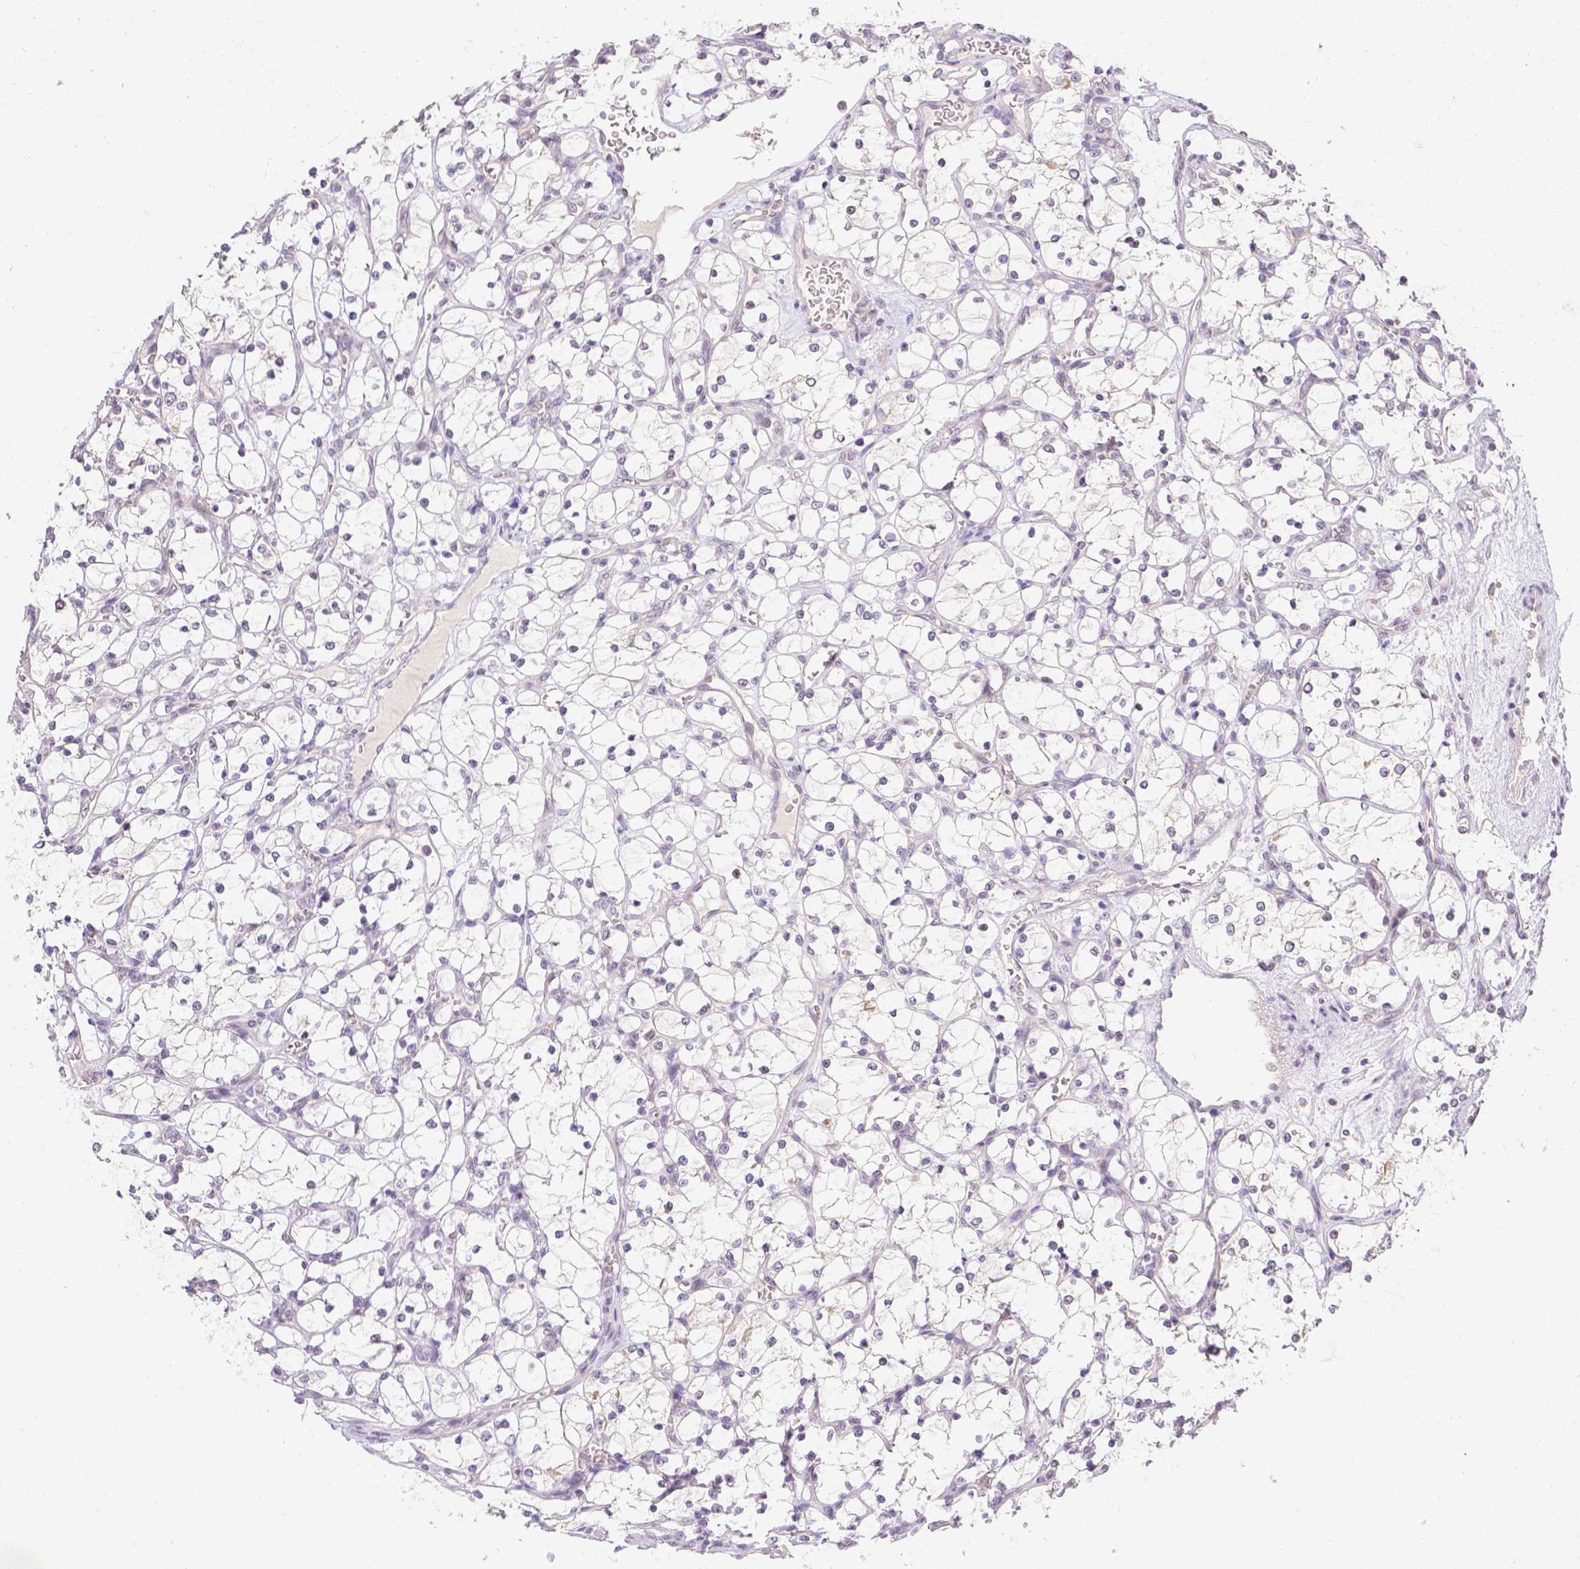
{"staining": {"intensity": "negative", "quantity": "none", "location": "none"}, "tissue": "renal cancer", "cell_type": "Tumor cells", "image_type": "cancer", "snomed": [{"axis": "morphology", "description": "Adenocarcinoma, NOS"}, {"axis": "topography", "description": "Kidney"}], "caption": "This is an IHC micrograph of renal cancer. There is no positivity in tumor cells.", "gene": "ZNF280B", "patient": {"sex": "female", "age": 69}}